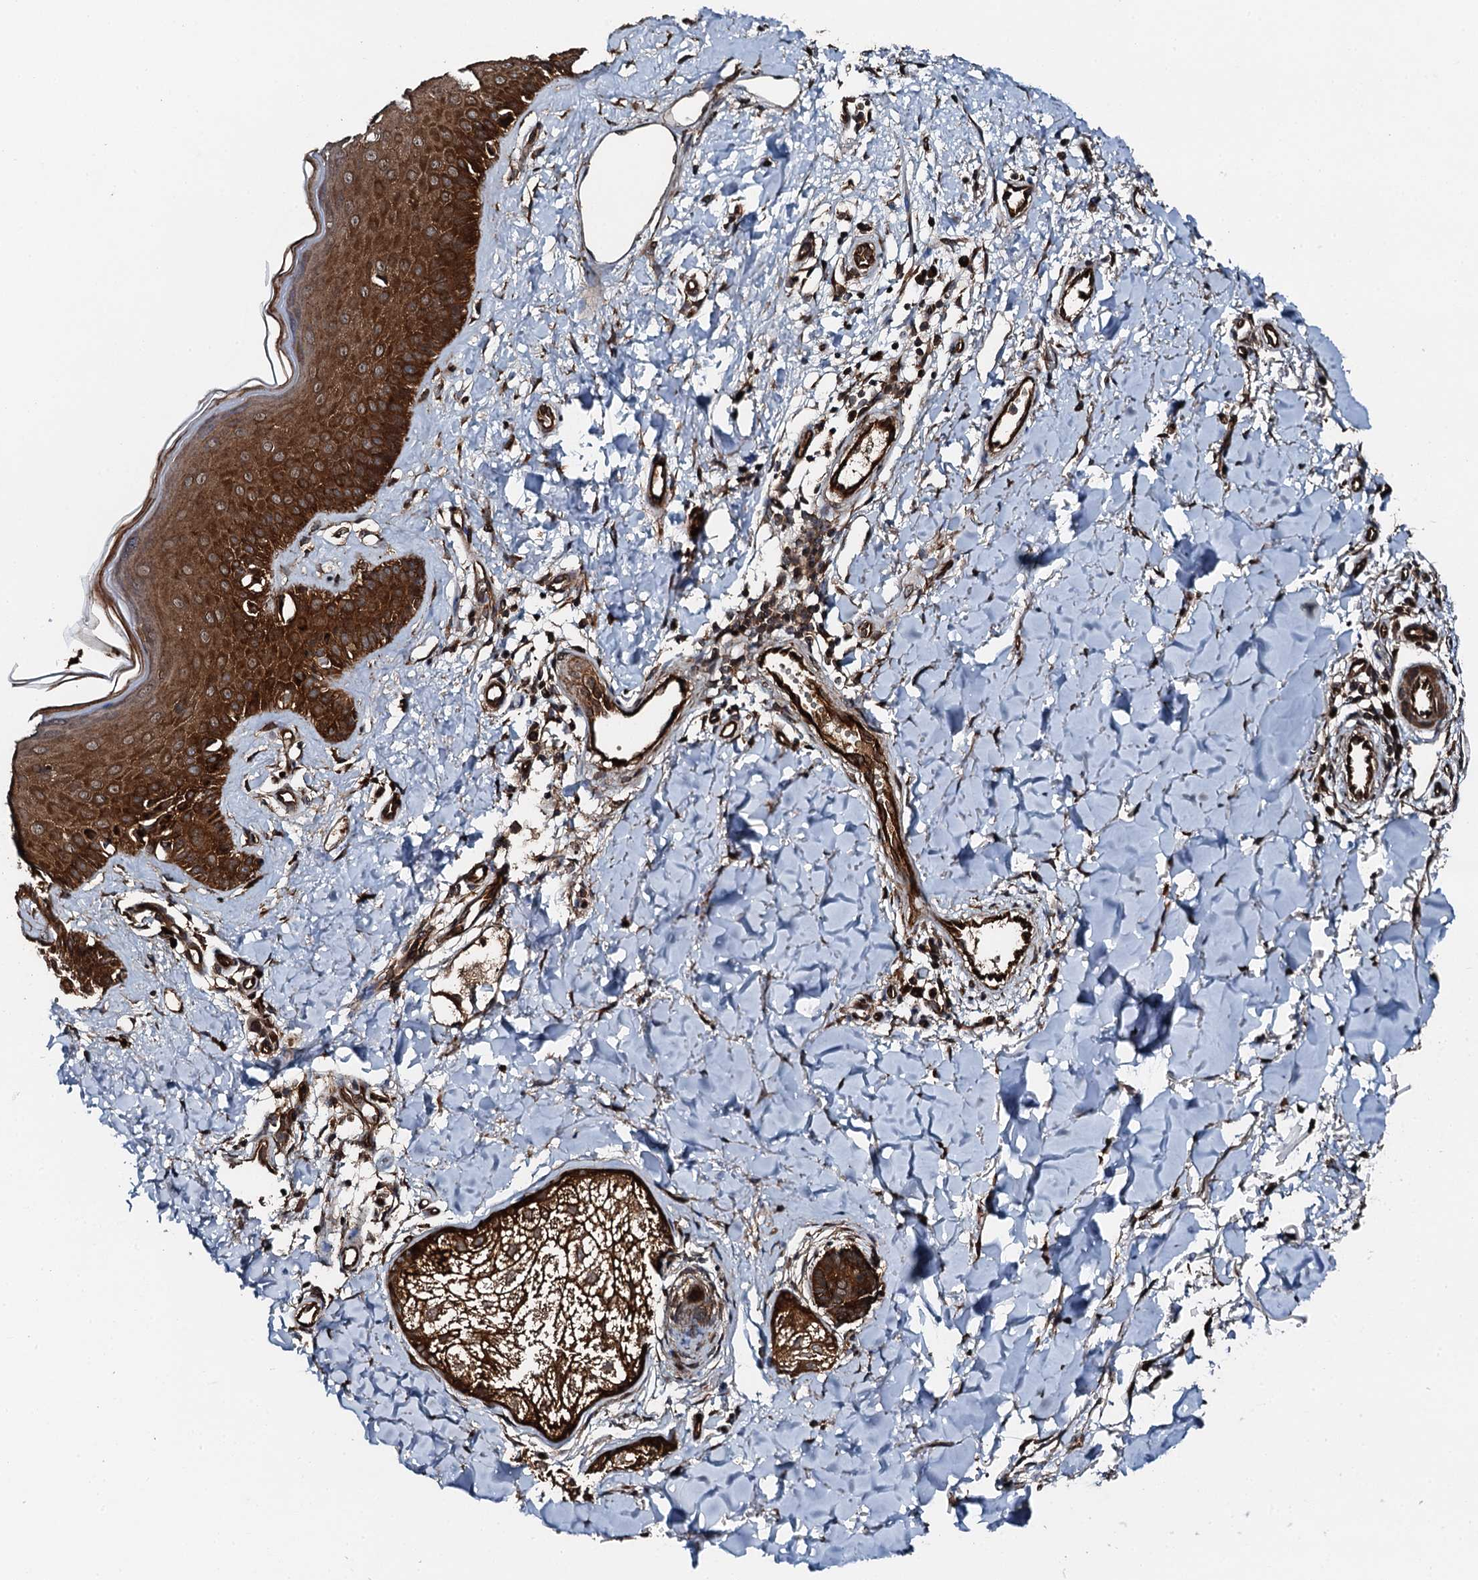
{"staining": {"intensity": "strong", "quantity": ">75%", "location": "cytoplasmic/membranous"}, "tissue": "skin", "cell_type": "Fibroblasts", "image_type": "normal", "snomed": [{"axis": "morphology", "description": "Normal tissue, NOS"}, {"axis": "topography", "description": "Skin"}], "caption": "Immunohistochemistry (IHC) image of benign skin stained for a protein (brown), which displays high levels of strong cytoplasmic/membranous expression in about >75% of fibroblasts.", "gene": "FLYWCH1", "patient": {"sex": "male", "age": 52}}